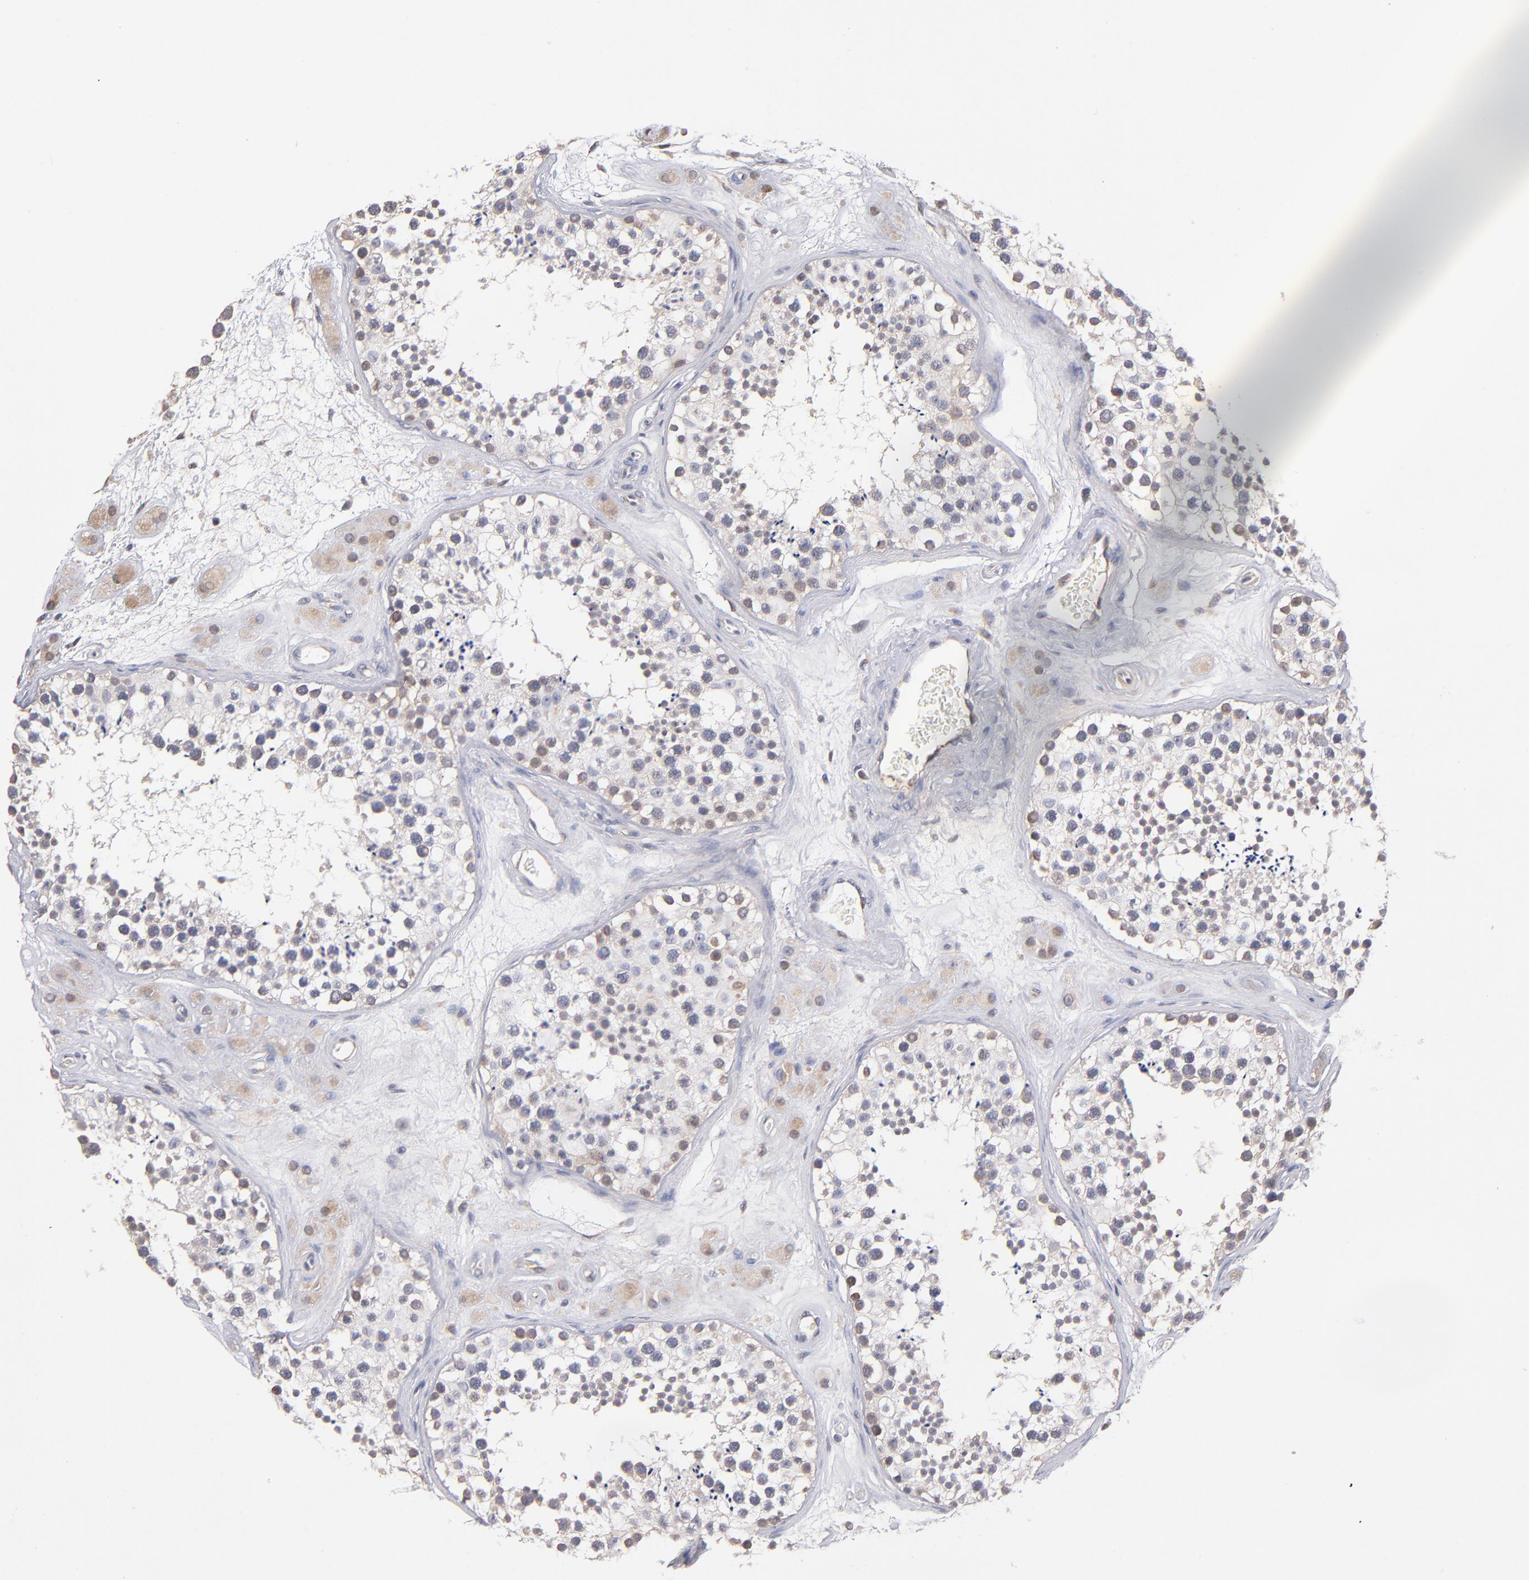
{"staining": {"intensity": "weak", "quantity": ">75%", "location": "cytoplasmic/membranous"}, "tissue": "testis", "cell_type": "Cells in seminiferous ducts", "image_type": "normal", "snomed": [{"axis": "morphology", "description": "Normal tissue, NOS"}, {"axis": "topography", "description": "Testis"}], "caption": "Immunohistochemistry (DAB) staining of normal human testis displays weak cytoplasmic/membranous protein positivity in about >75% of cells in seminiferous ducts.", "gene": "GMFB", "patient": {"sex": "male", "age": 38}}